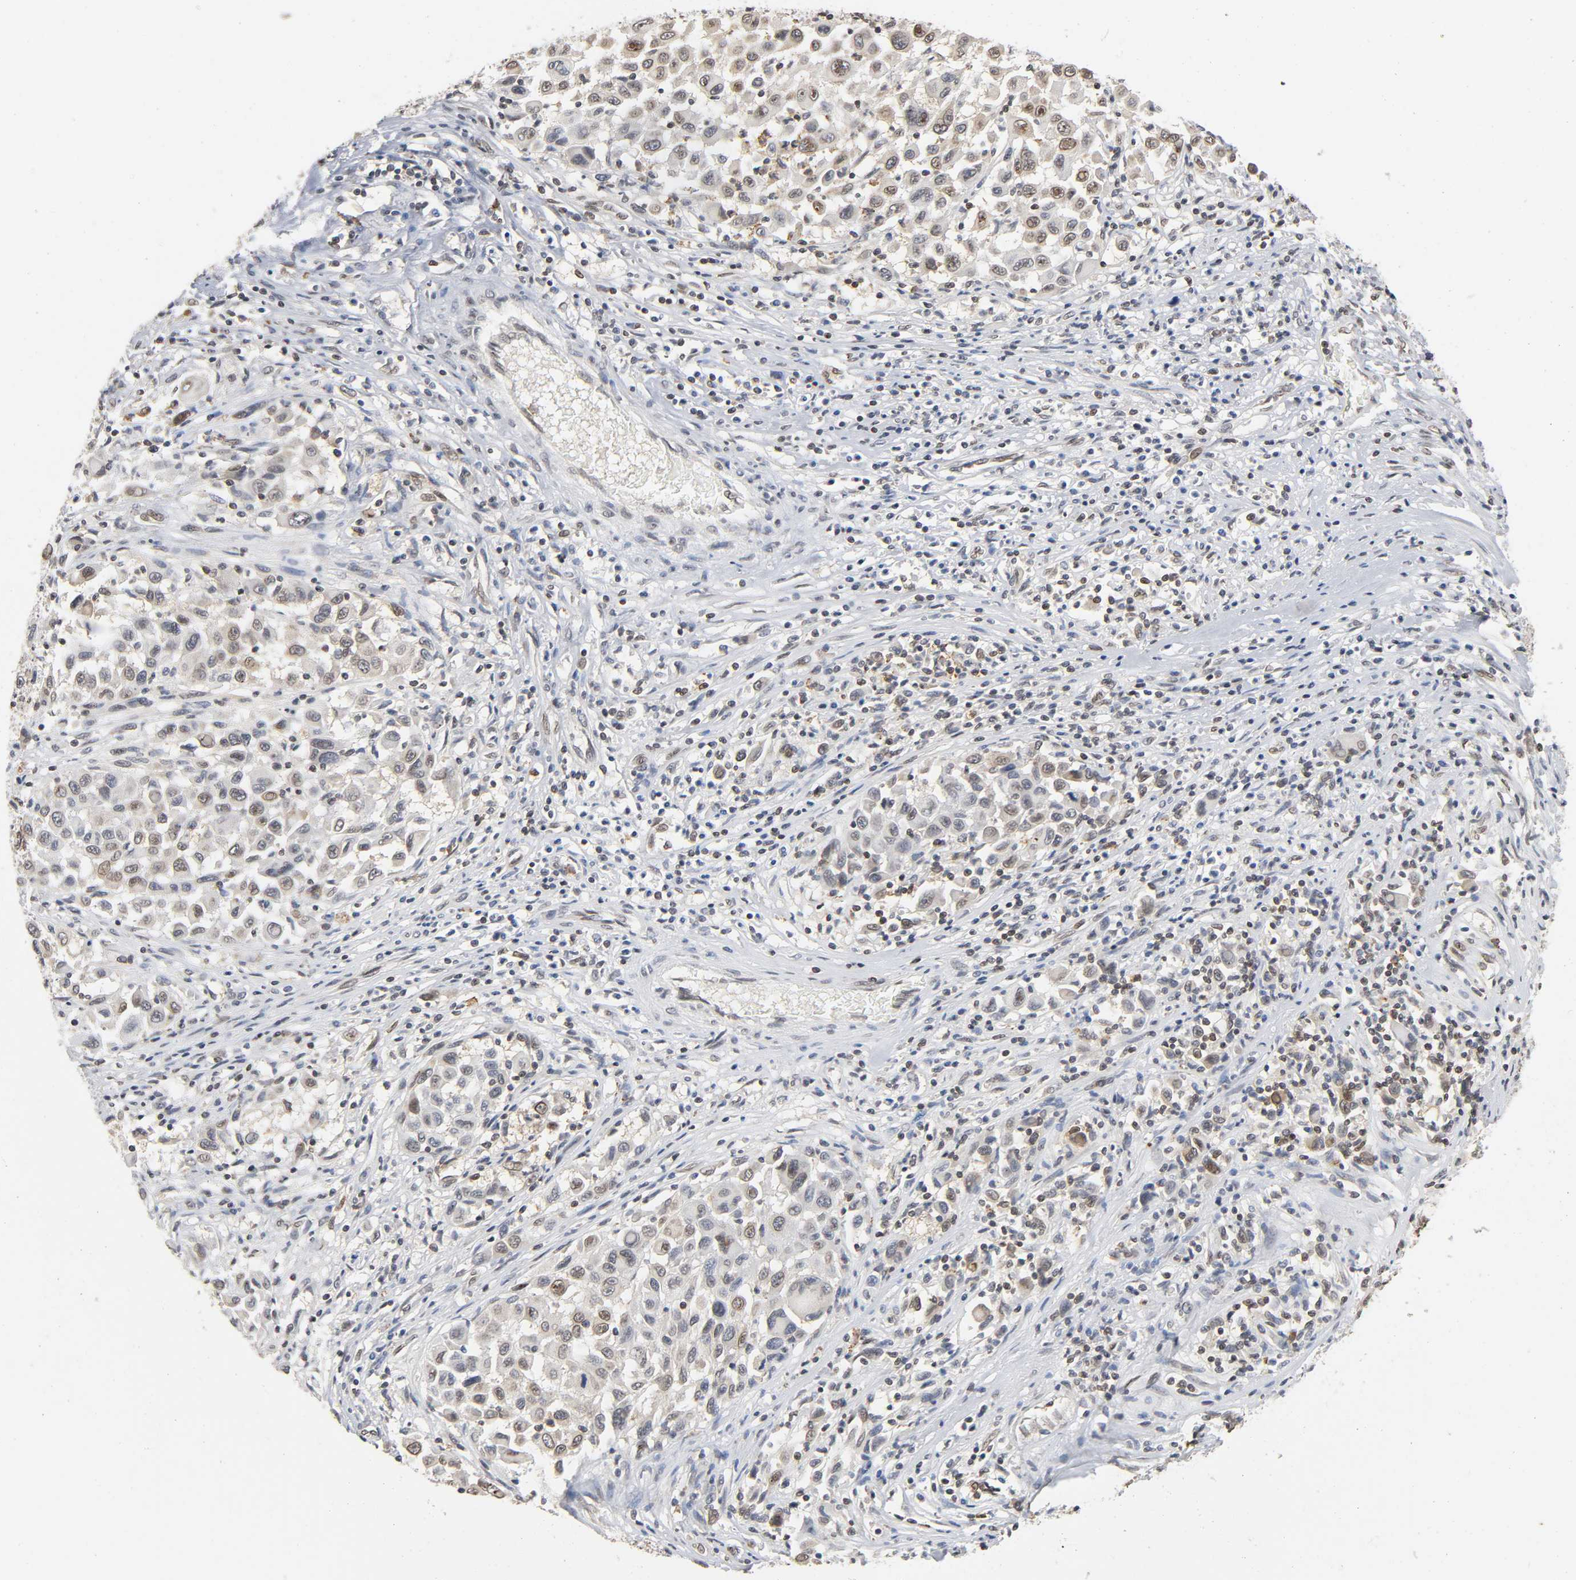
{"staining": {"intensity": "weak", "quantity": ">75%", "location": "nuclear"}, "tissue": "melanoma", "cell_type": "Tumor cells", "image_type": "cancer", "snomed": [{"axis": "morphology", "description": "Malignant melanoma, Metastatic site"}, {"axis": "topography", "description": "Lymph node"}], "caption": "Approximately >75% of tumor cells in melanoma demonstrate weak nuclear protein positivity as visualized by brown immunohistochemical staining.", "gene": "SUMO1", "patient": {"sex": "male", "age": 61}}